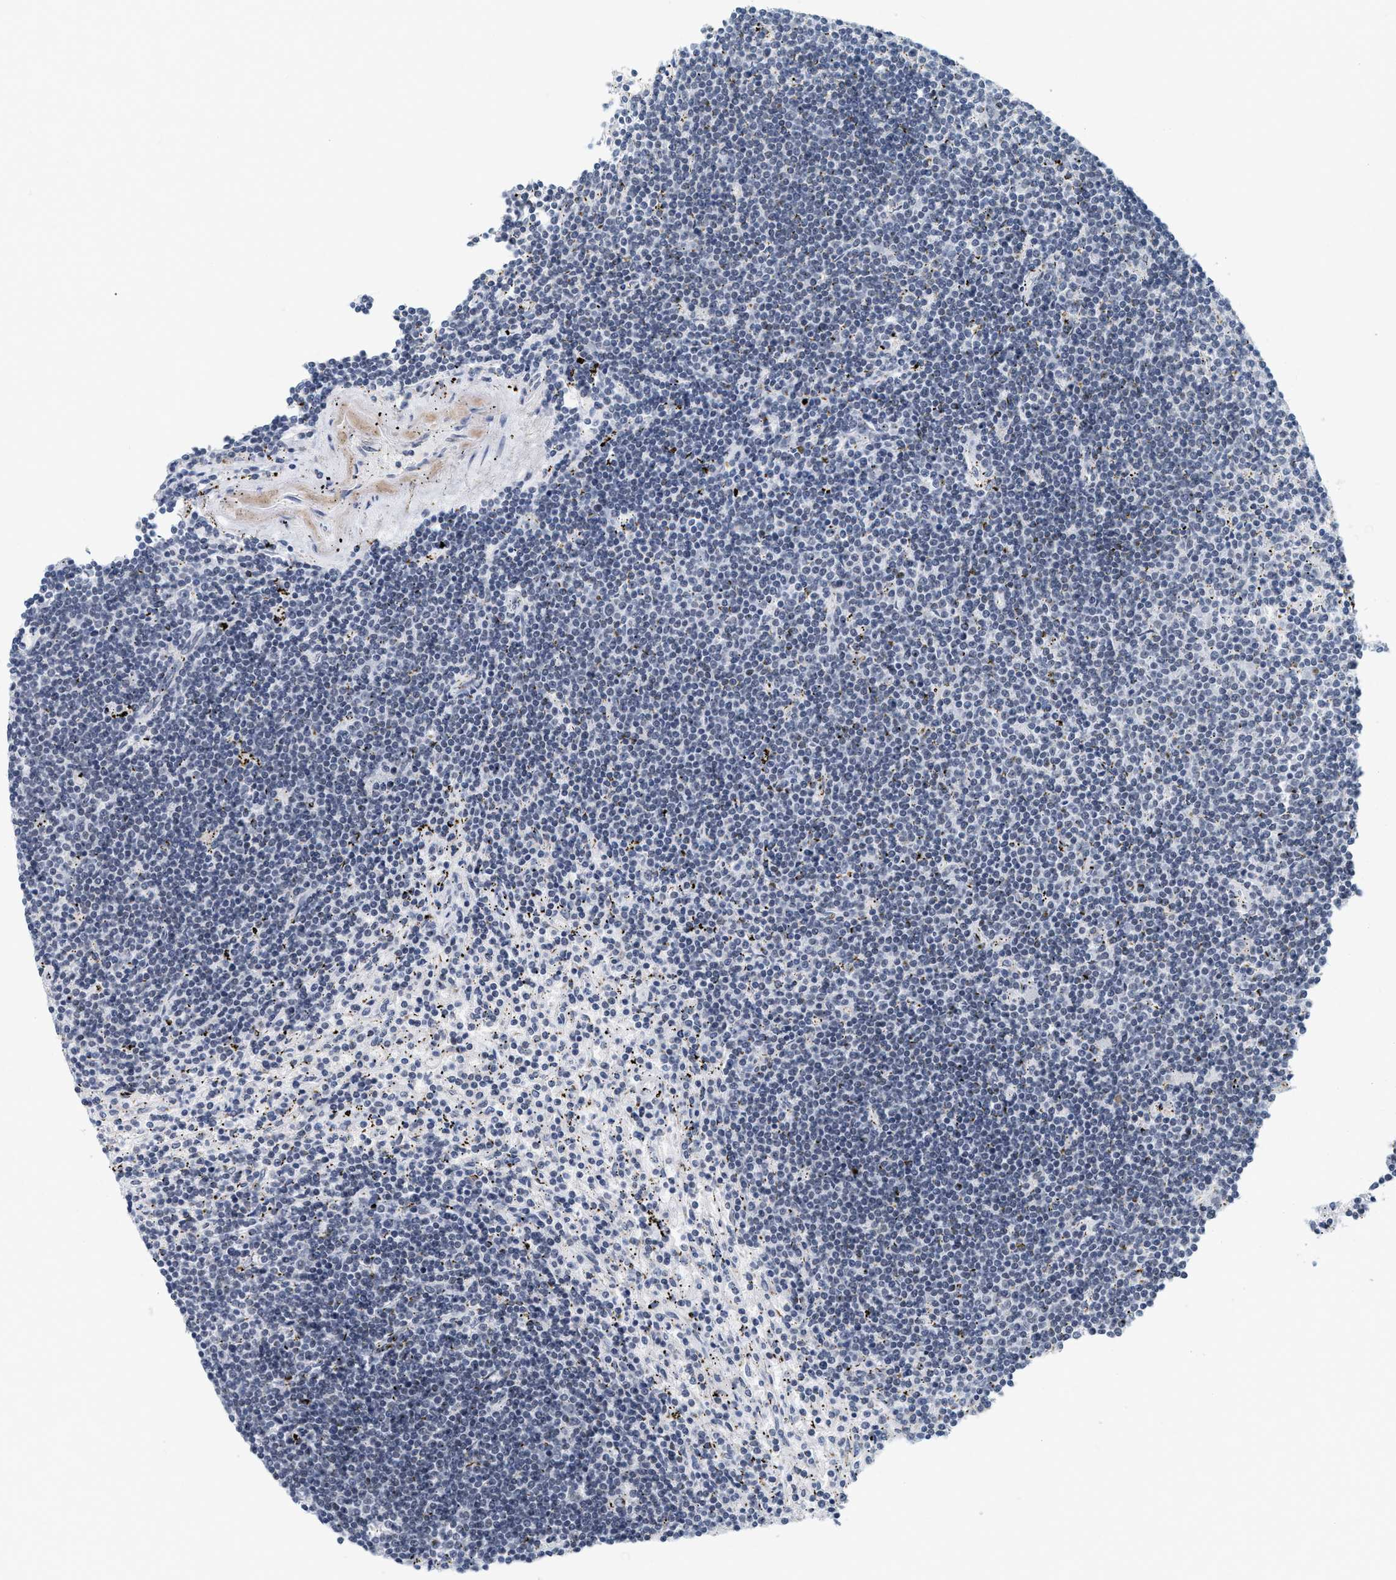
{"staining": {"intensity": "negative", "quantity": "none", "location": "none"}, "tissue": "lymphoma", "cell_type": "Tumor cells", "image_type": "cancer", "snomed": [{"axis": "morphology", "description": "Malignant lymphoma, non-Hodgkin's type, Low grade"}, {"axis": "topography", "description": "Spleen"}], "caption": "This histopathology image is of low-grade malignant lymphoma, non-Hodgkin's type stained with immunohistochemistry (IHC) to label a protein in brown with the nuclei are counter-stained blue. There is no staining in tumor cells. (DAB IHC, high magnification).", "gene": "XIRP1", "patient": {"sex": "male", "age": 76}}